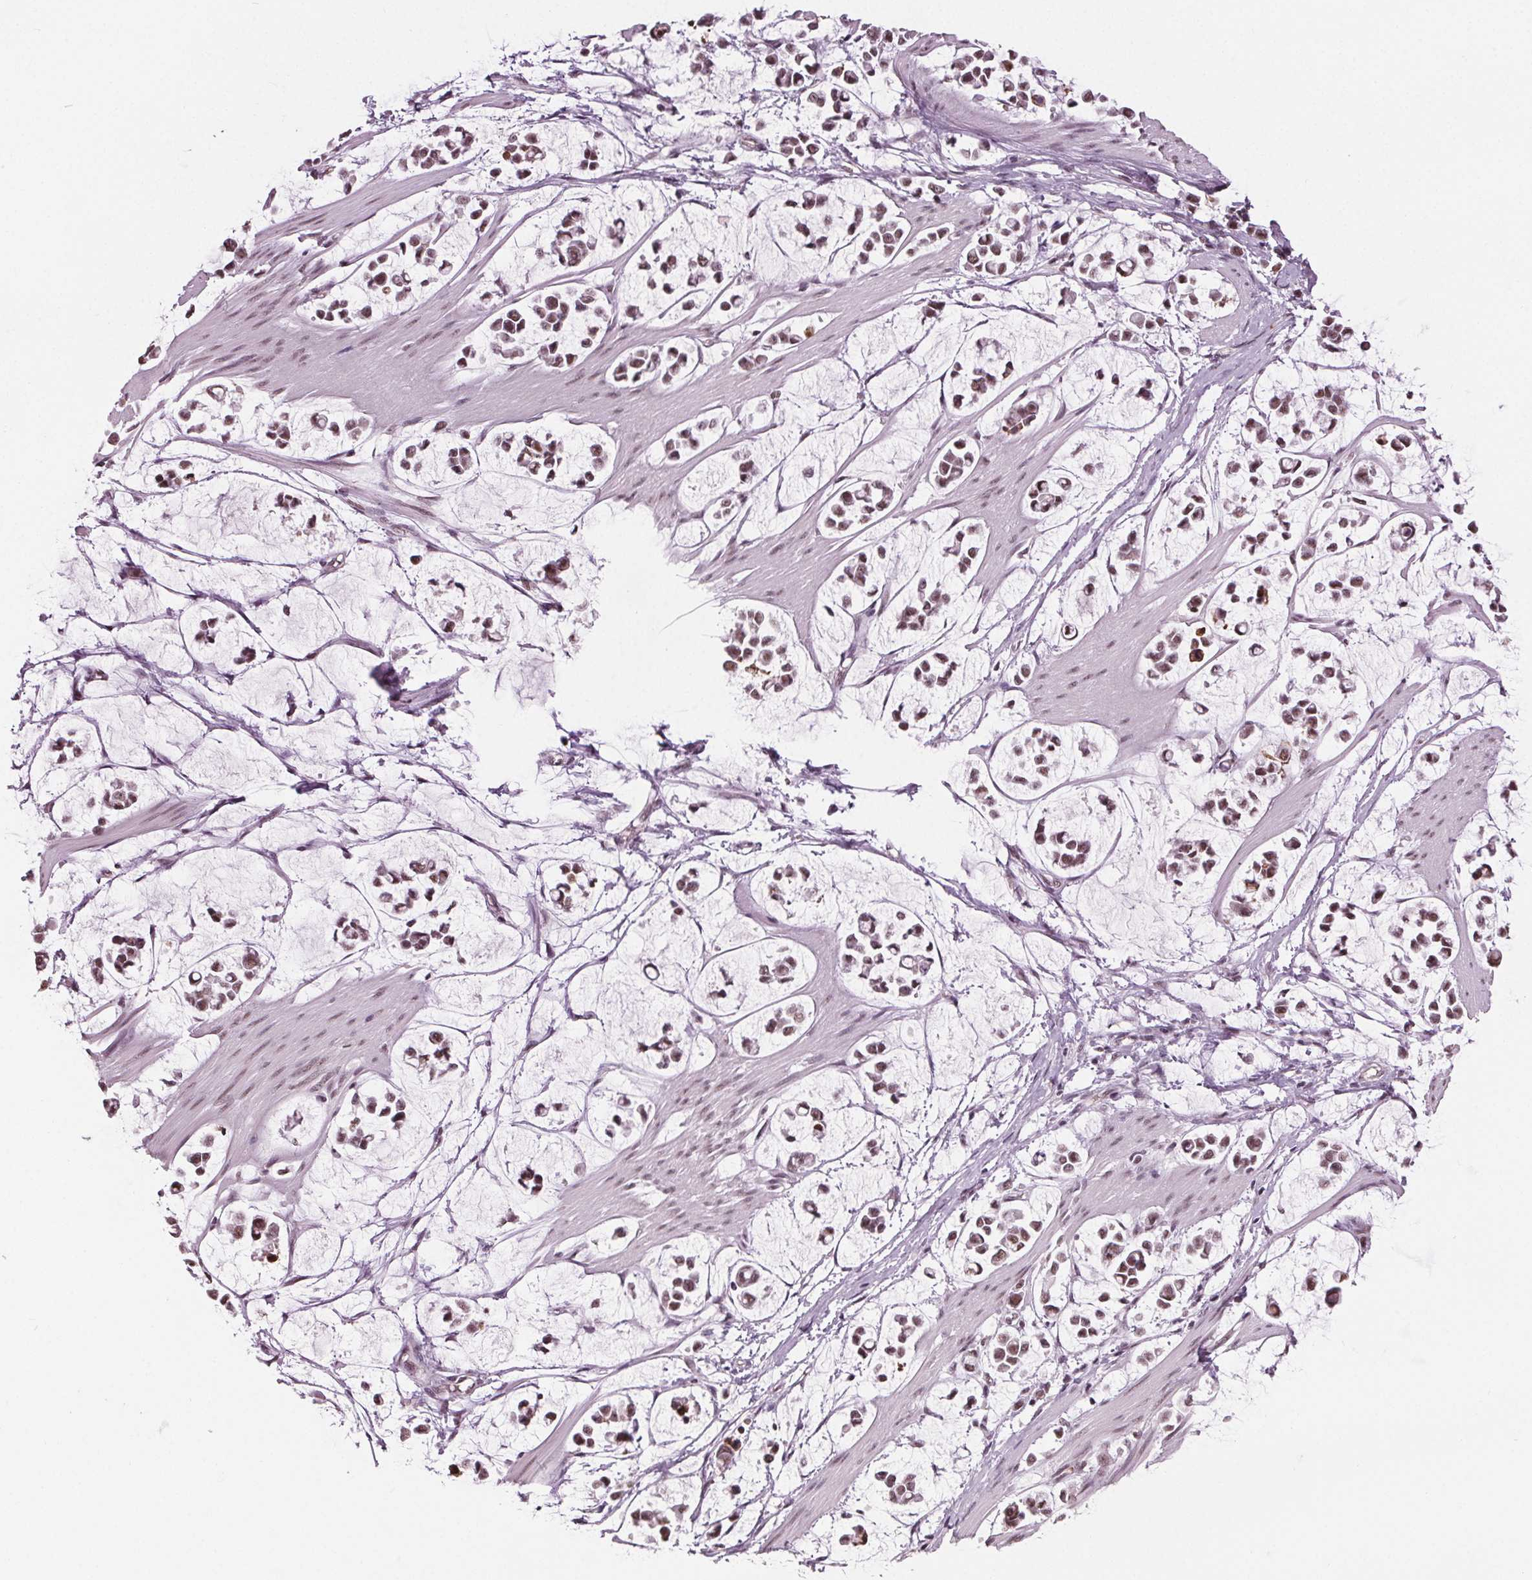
{"staining": {"intensity": "moderate", "quantity": ">75%", "location": "nuclear"}, "tissue": "stomach cancer", "cell_type": "Tumor cells", "image_type": "cancer", "snomed": [{"axis": "morphology", "description": "Adenocarcinoma, NOS"}, {"axis": "topography", "description": "Stomach"}], "caption": "Immunohistochemistry photomicrograph of neoplastic tissue: stomach cancer (adenocarcinoma) stained using immunohistochemistry displays medium levels of moderate protein expression localized specifically in the nuclear of tumor cells, appearing as a nuclear brown color.", "gene": "IWS1", "patient": {"sex": "male", "age": 82}}